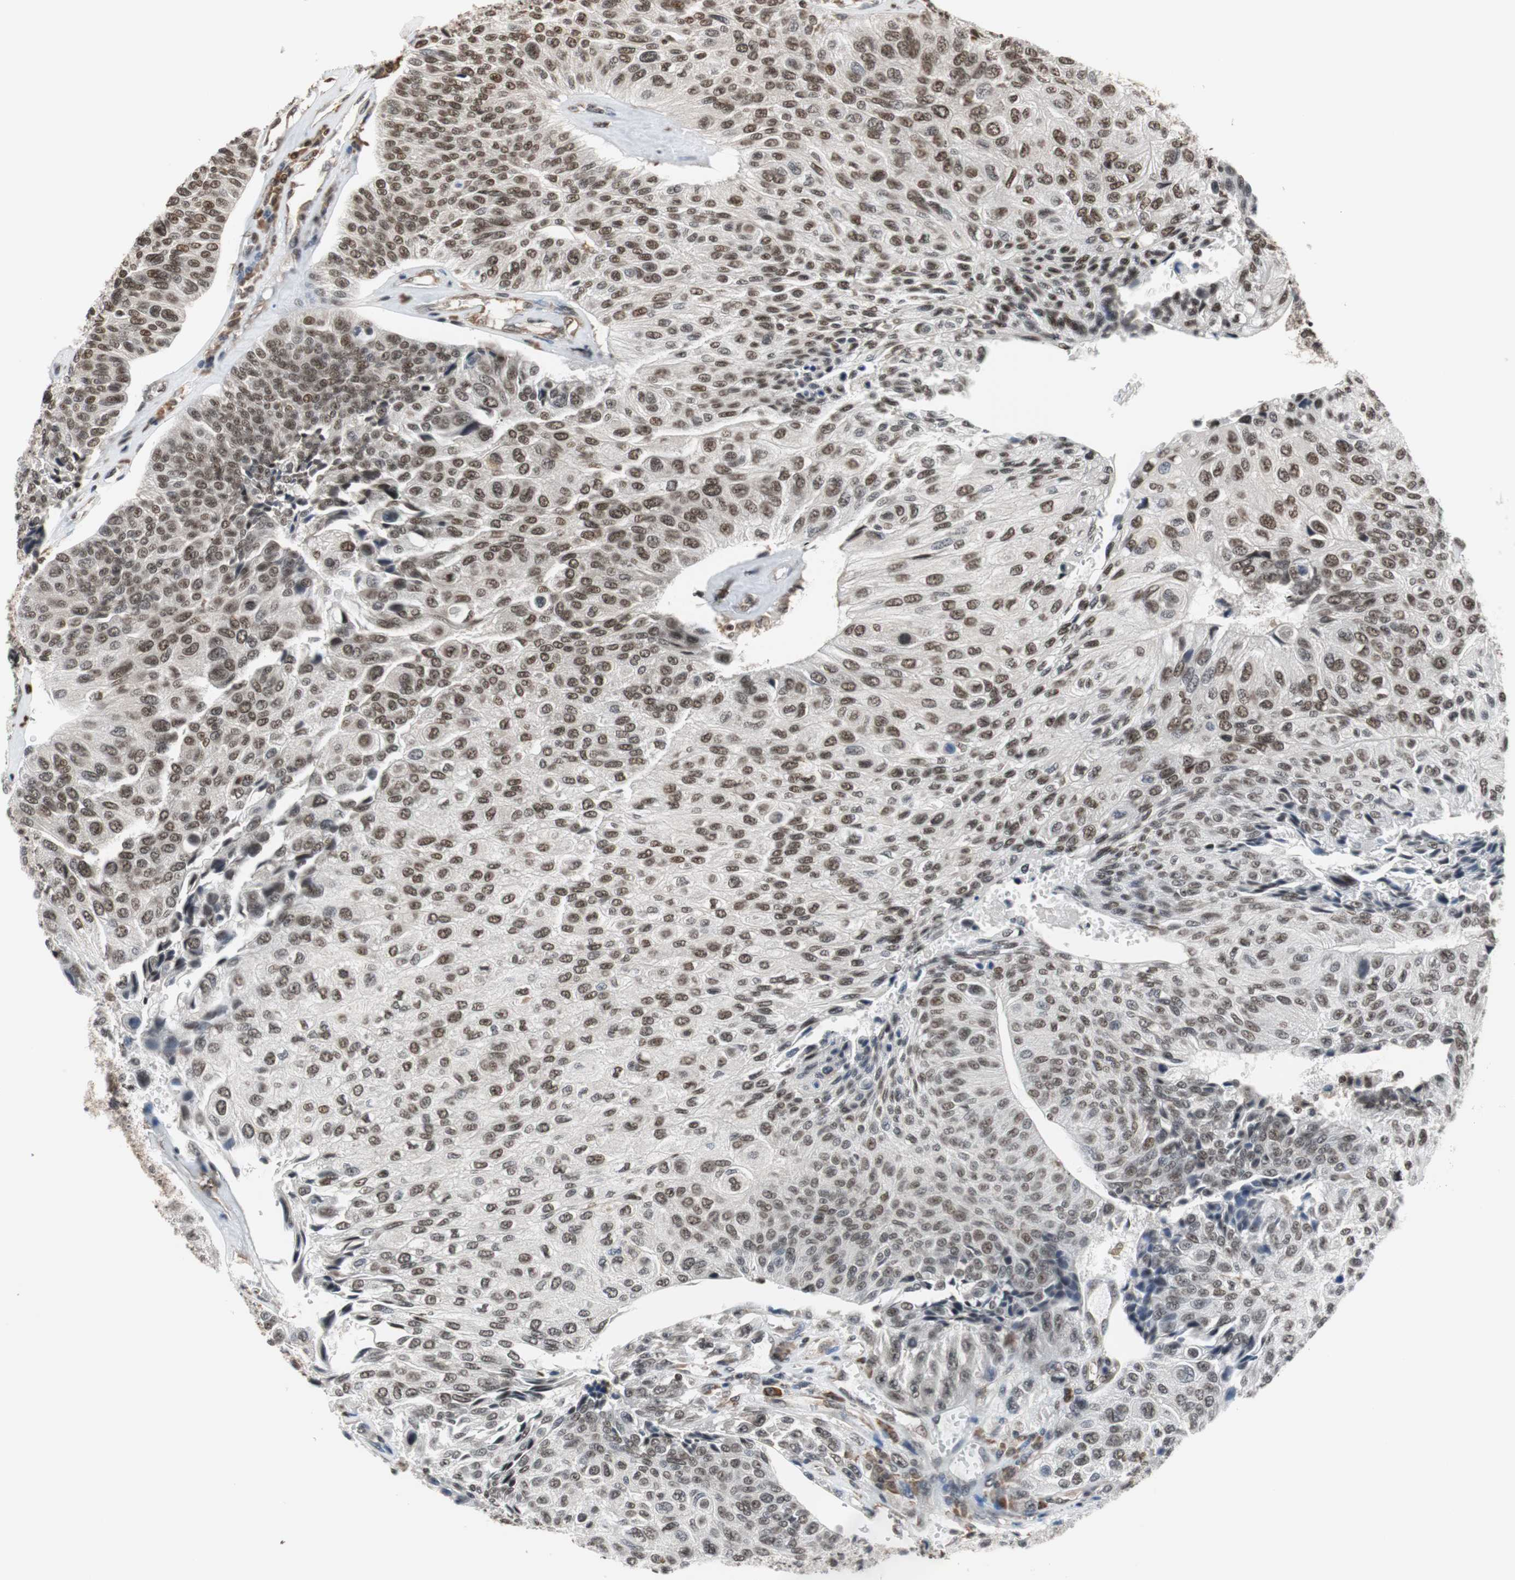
{"staining": {"intensity": "moderate", "quantity": ">75%", "location": "nuclear"}, "tissue": "urothelial cancer", "cell_type": "Tumor cells", "image_type": "cancer", "snomed": [{"axis": "morphology", "description": "Urothelial carcinoma, High grade"}, {"axis": "topography", "description": "Urinary bladder"}], "caption": "Immunohistochemical staining of human urothelial cancer displays moderate nuclear protein expression in approximately >75% of tumor cells. The protein is shown in brown color, while the nuclei are stained blue.", "gene": "REST", "patient": {"sex": "male", "age": 66}}